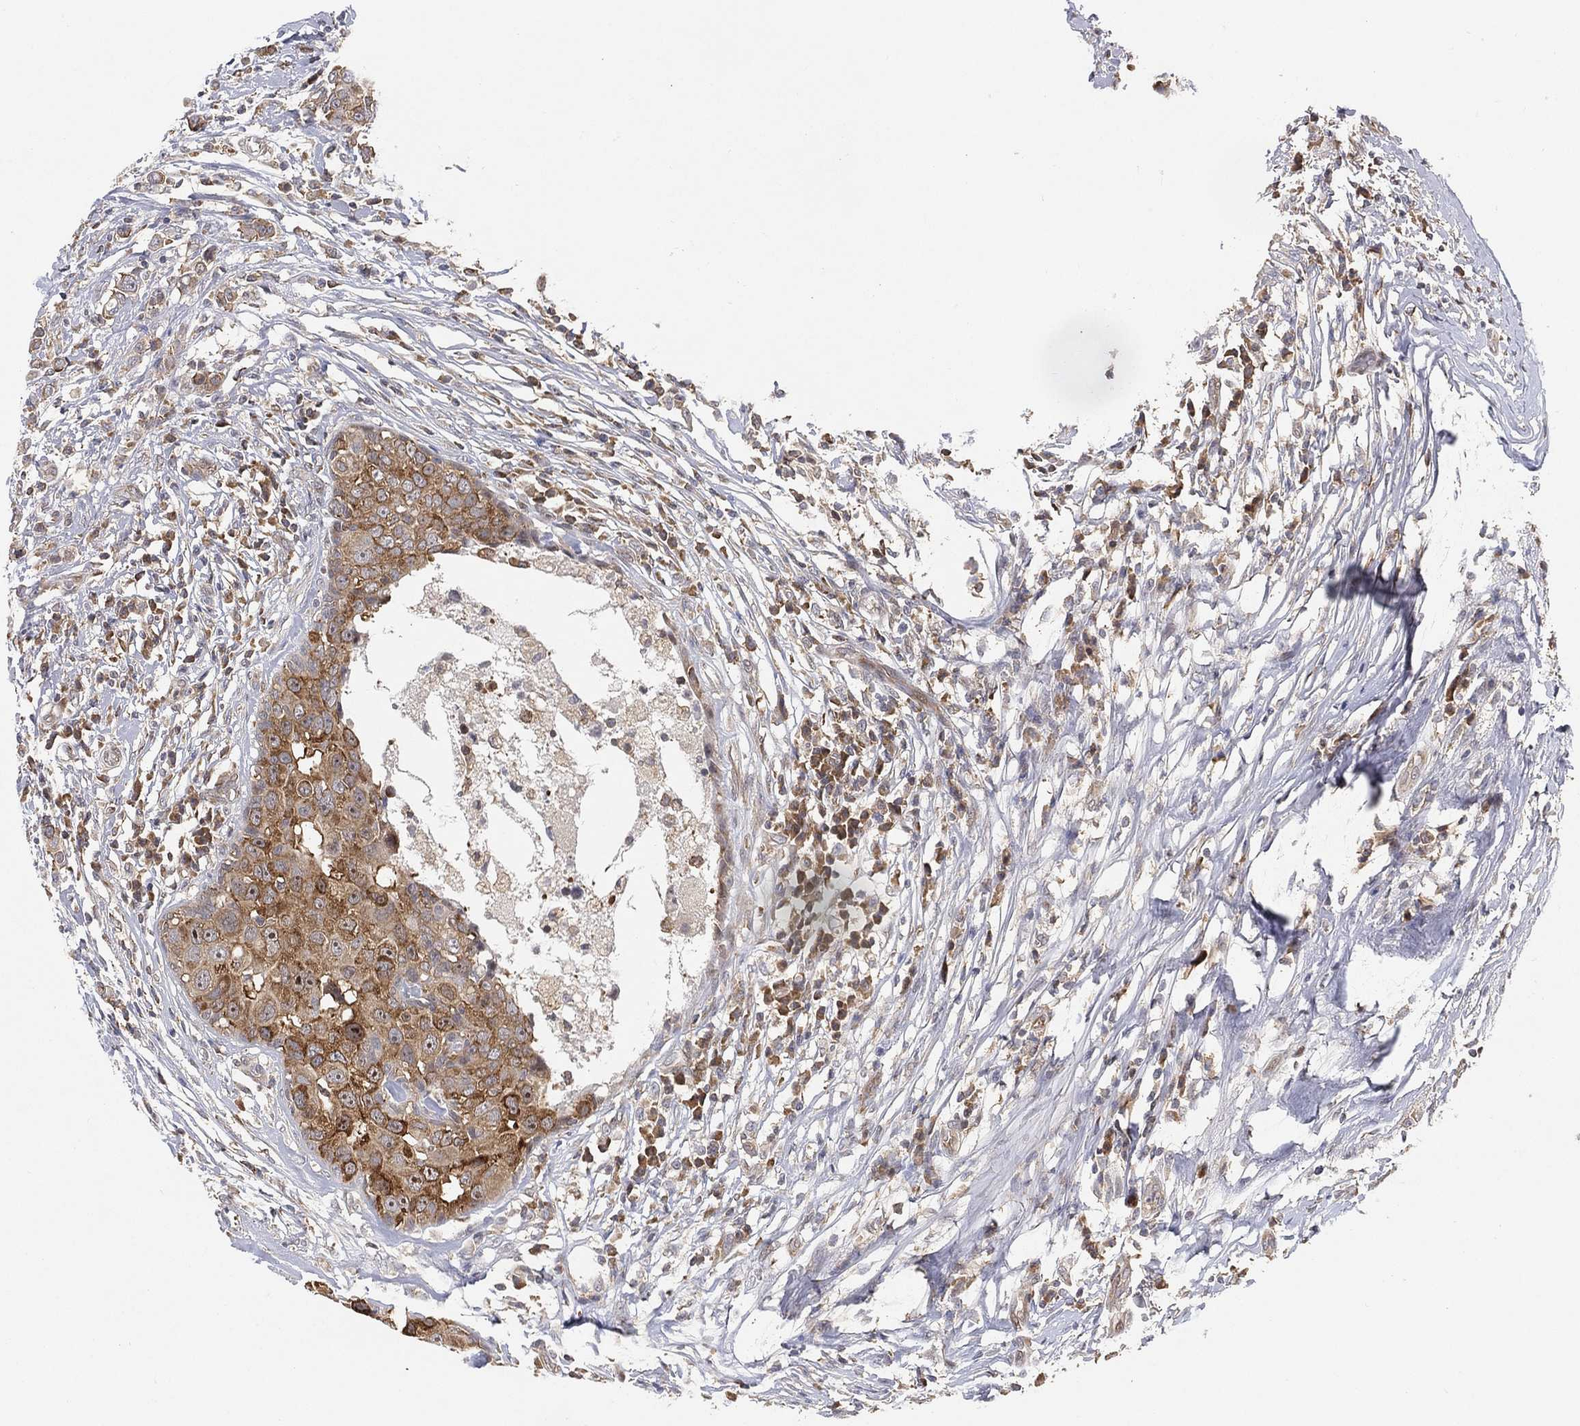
{"staining": {"intensity": "moderate", "quantity": "25%-75%", "location": "cytoplasmic/membranous"}, "tissue": "breast cancer", "cell_type": "Tumor cells", "image_type": "cancer", "snomed": [{"axis": "morphology", "description": "Duct carcinoma"}, {"axis": "topography", "description": "Breast"}], "caption": "About 25%-75% of tumor cells in breast cancer (infiltrating ductal carcinoma) demonstrate moderate cytoplasmic/membranous protein positivity as visualized by brown immunohistochemical staining.", "gene": "TMTC4", "patient": {"sex": "female", "age": 27}}